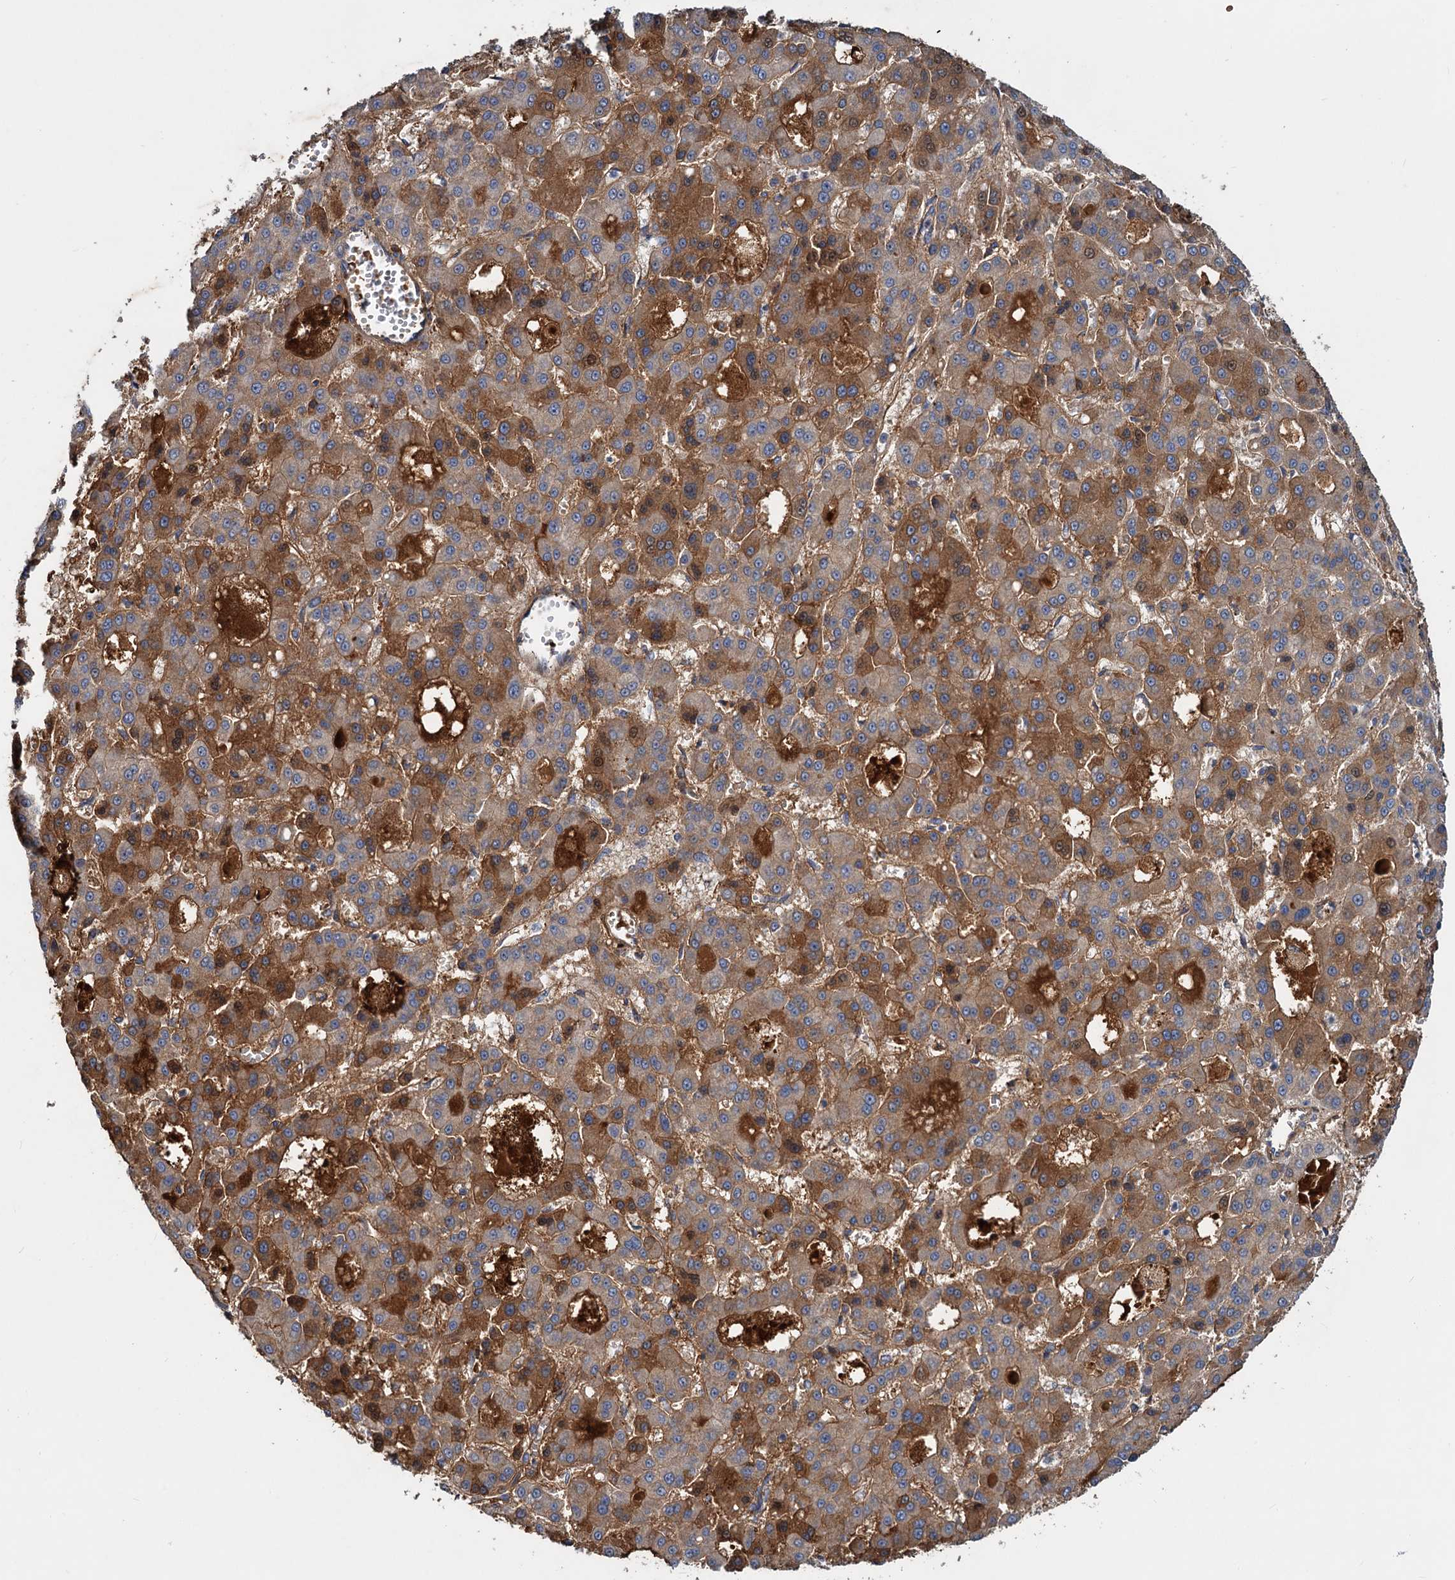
{"staining": {"intensity": "moderate", "quantity": ">75%", "location": "cytoplasmic/membranous"}, "tissue": "liver cancer", "cell_type": "Tumor cells", "image_type": "cancer", "snomed": [{"axis": "morphology", "description": "Carcinoma, Hepatocellular, NOS"}, {"axis": "topography", "description": "Liver"}], "caption": "Immunohistochemical staining of liver cancer demonstrates moderate cytoplasmic/membranous protein positivity in about >75% of tumor cells.", "gene": "CHRD", "patient": {"sex": "male", "age": 70}}